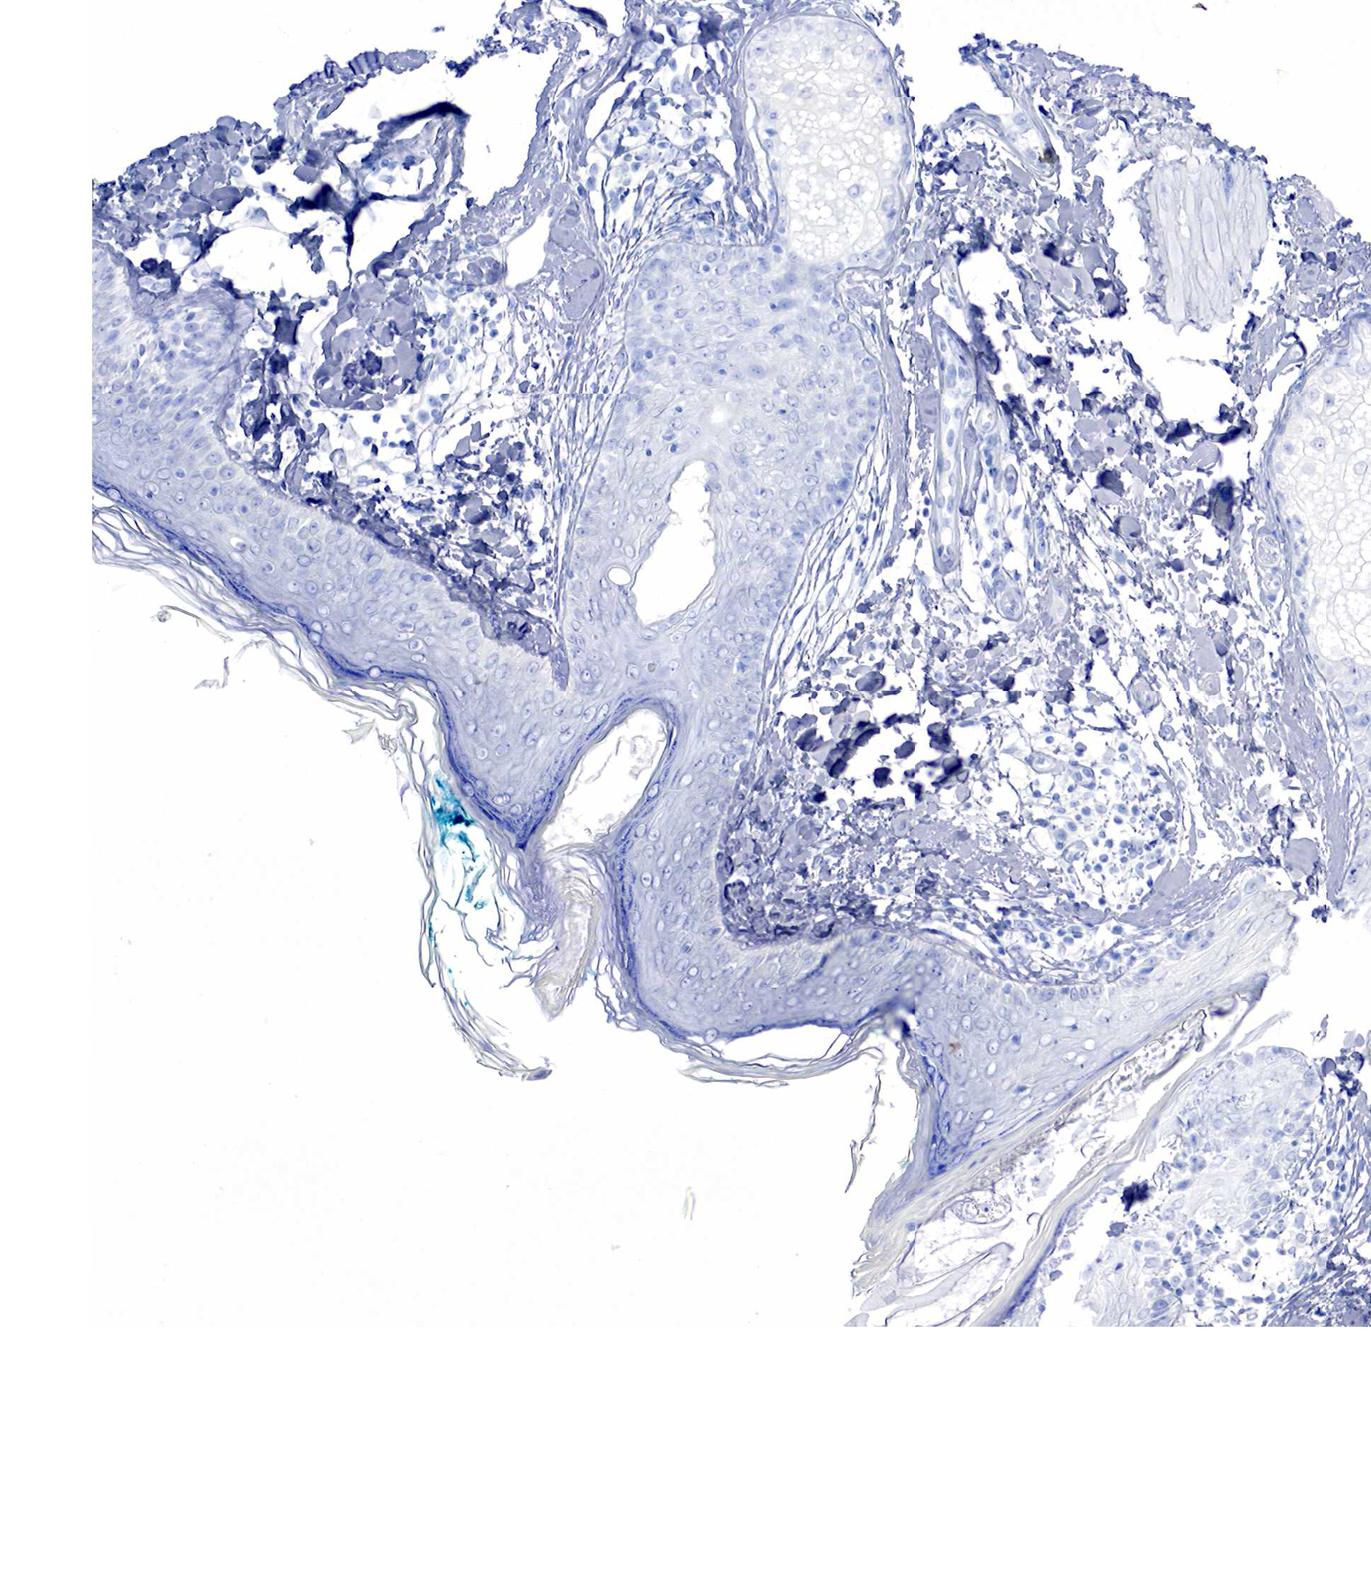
{"staining": {"intensity": "negative", "quantity": "none", "location": "none"}, "tissue": "skin", "cell_type": "Fibroblasts", "image_type": "normal", "snomed": [{"axis": "morphology", "description": "Normal tissue, NOS"}, {"axis": "topography", "description": "Skin"}], "caption": "A micrograph of skin stained for a protein displays no brown staining in fibroblasts. (DAB IHC visualized using brightfield microscopy, high magnification).", "gene": "INHA", "patient": {"sex": "male", "age": 86}}